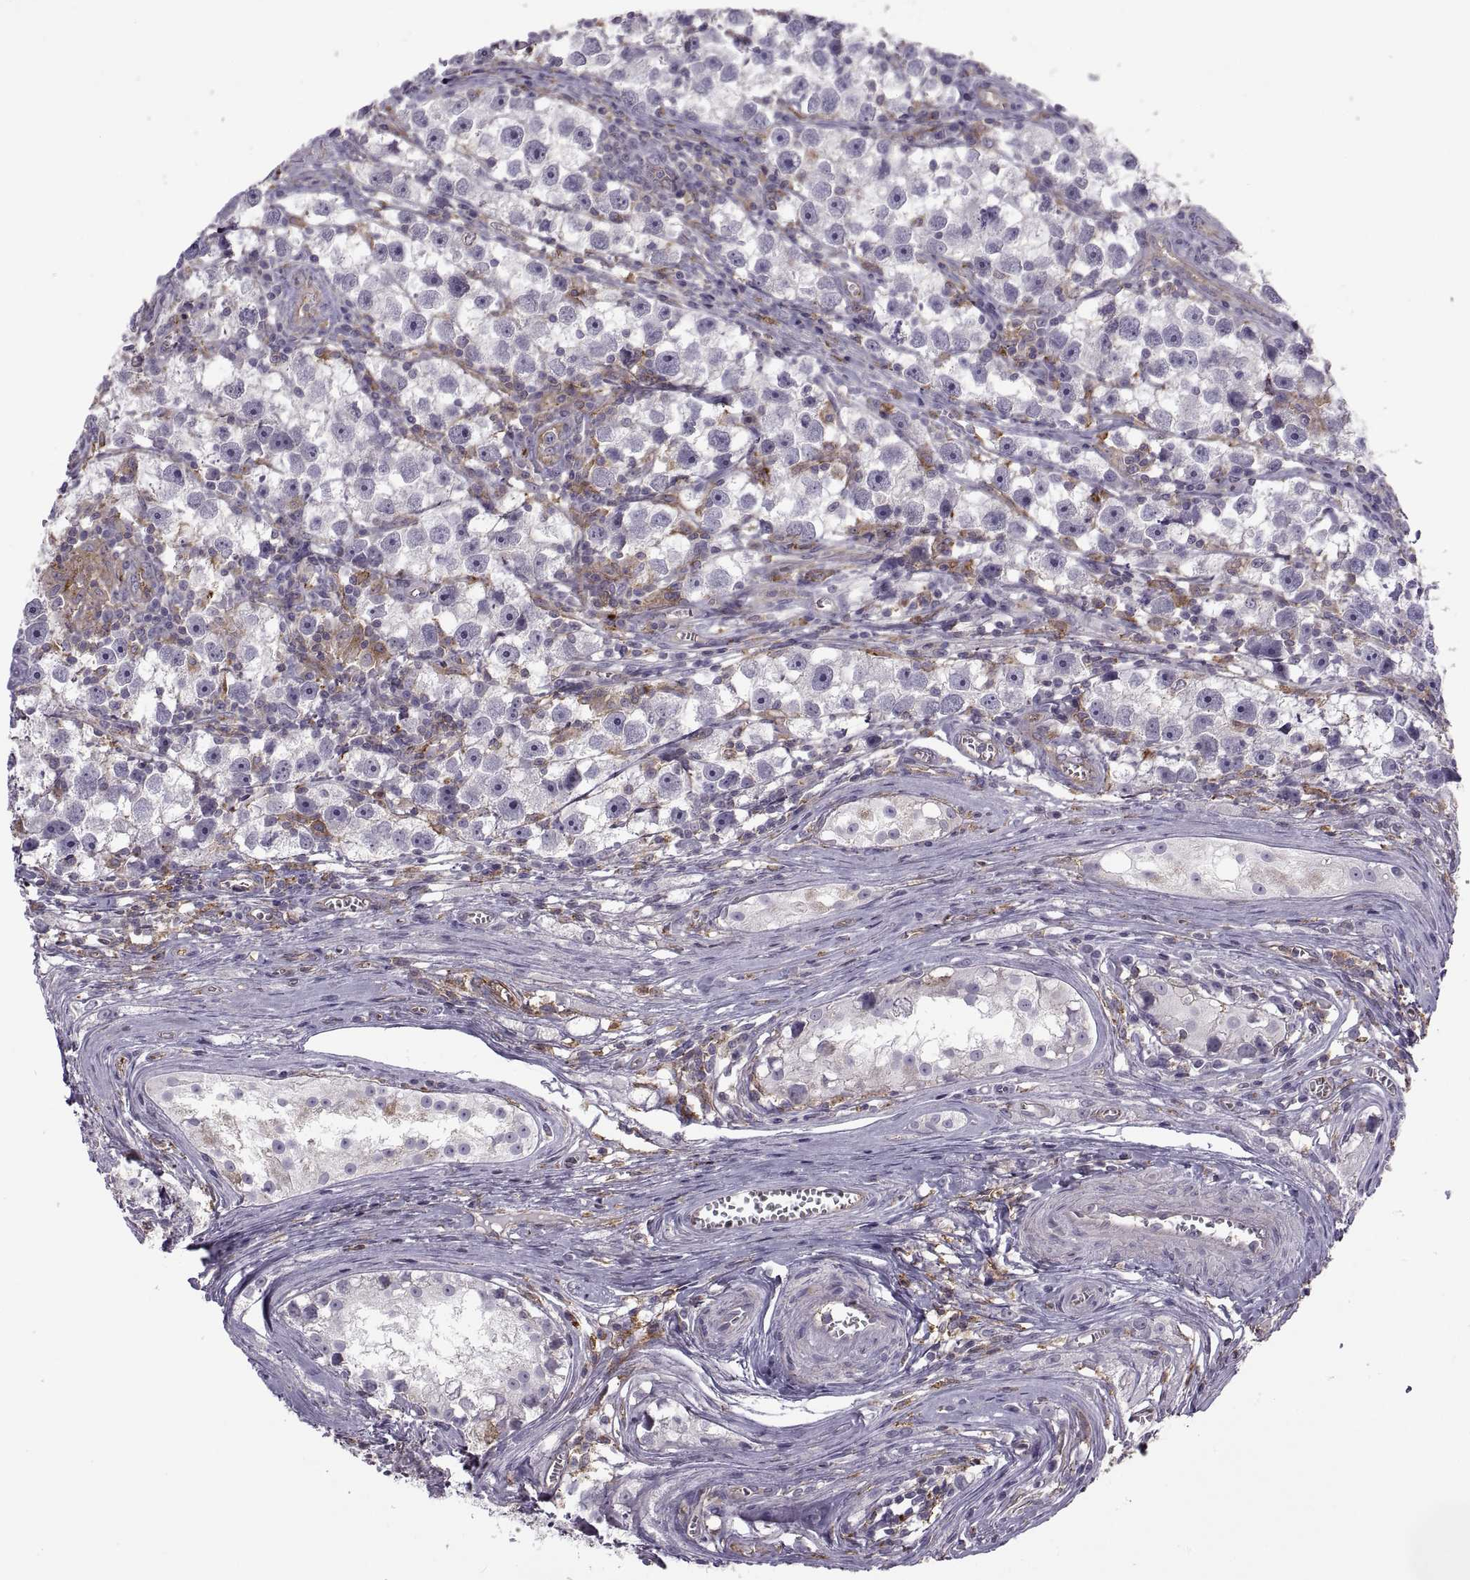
{"staining": {"intensity": "negative", "quantity": "none", "location": "none"}, "tissue": "testis cancer", "cell_type": "Tumor cells", "image_type": "cancer", "snomed": [{"axis": "morphology", "description": "Seminoma, NOS"}, {"axis": "topography", "description": "Testis"}], "caption": "Testis seminoma was stained to show a protein in brown. There is no significant positivity in tumor cells.", "gene": "RALB", "patient": {"sex": "male", "age": 30}}